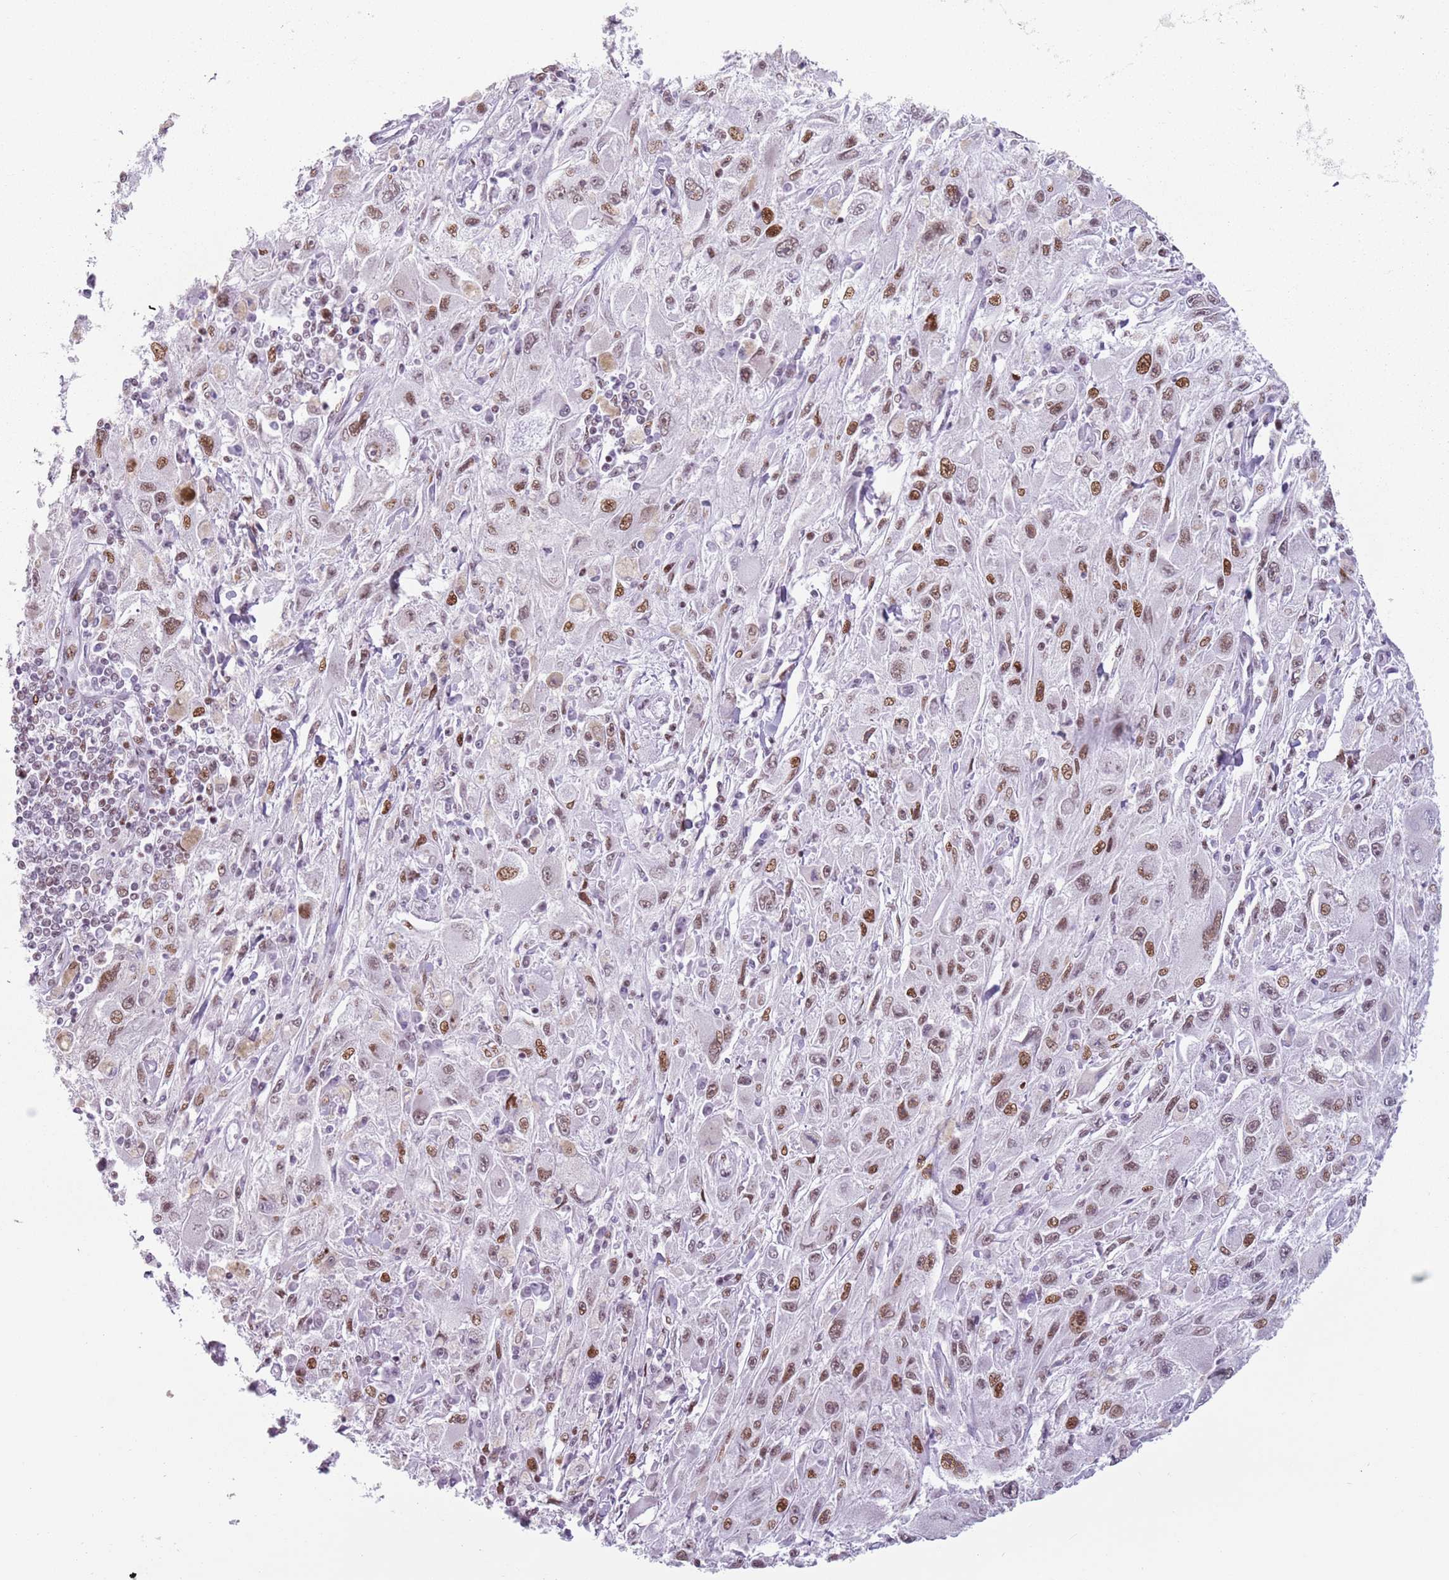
{"staining": {"intensity": "moderate", "quantity": ">75%", "location": "nuclear"}, "tissue": "melanoma", "cell_type": "Tumor cells", "image_type": "cancer", "snomed": [{"axis": "morphology", "description": "Malignant melanoma, Metastatic site"}, {"axis": "topography", "description": "Skin"}], "caption": "Melanoma stained with a brown dye exhibits moderate nuclear positive staining in approximately >75% of tumor cells.", "gene": "FAM104B", "patient": {"sex": "male", "age": 53}}